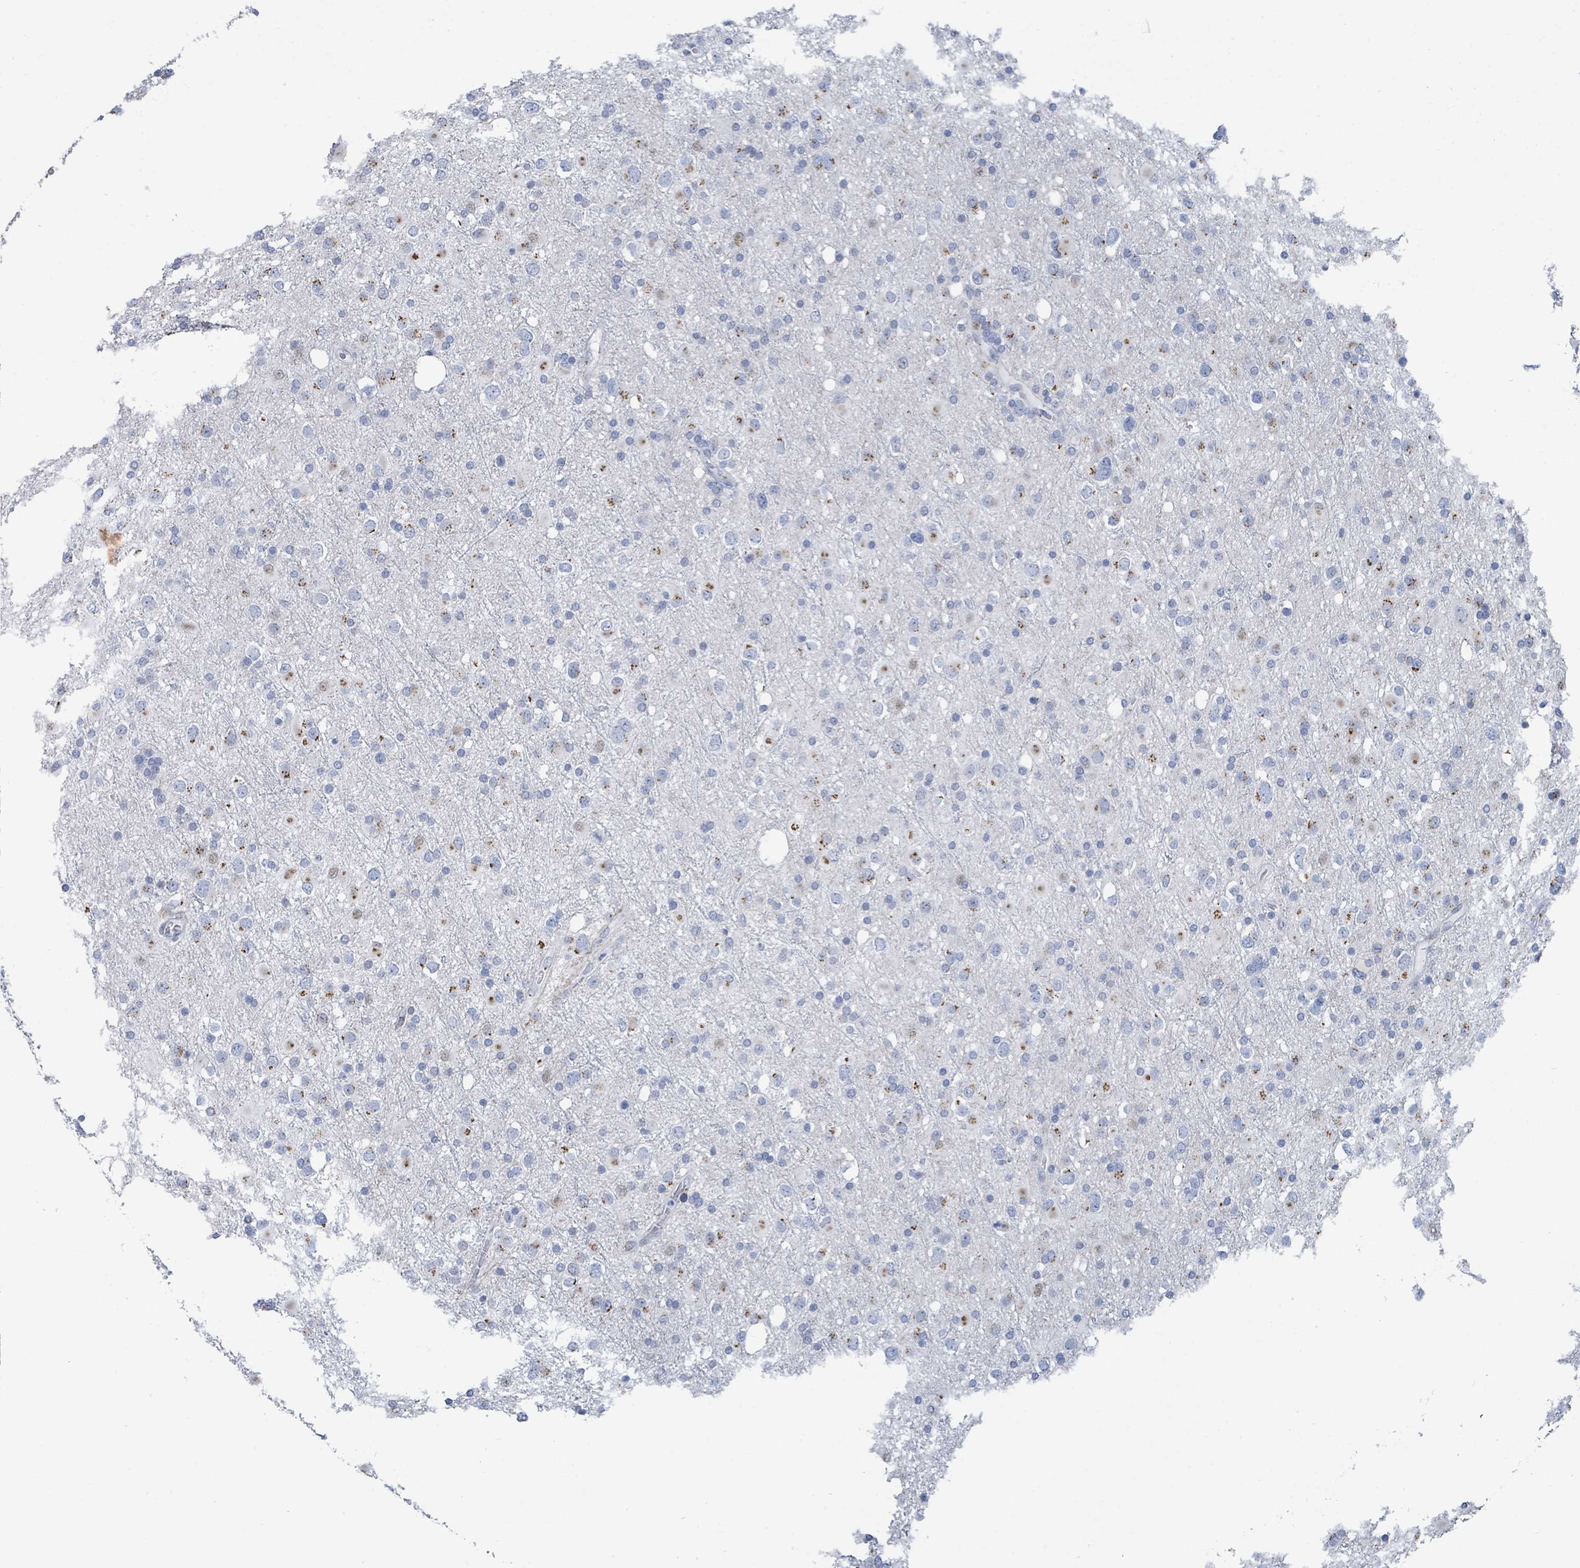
{"staining": {"intensity": "moderate", "quantity": "25%-75%", "location": "cytoplasmic/membranous"}, "tissue": "glioma", "cell_type": "Tumor cells", "image_type": "cancer", "snomed": [{"axis": "morphology", "description": "Glioma, malignant, Low grade"}, {"axis": "topography", "description": "Brain"}], "caption": "This micrograph displays immunohistochemistry staining of glioma, with medium moderate cytoplasmic/membranous staining in about 25%-75% of tumor cells.", "gene": "DCAF5", "patient": {"sex": "female", "age": 32}}